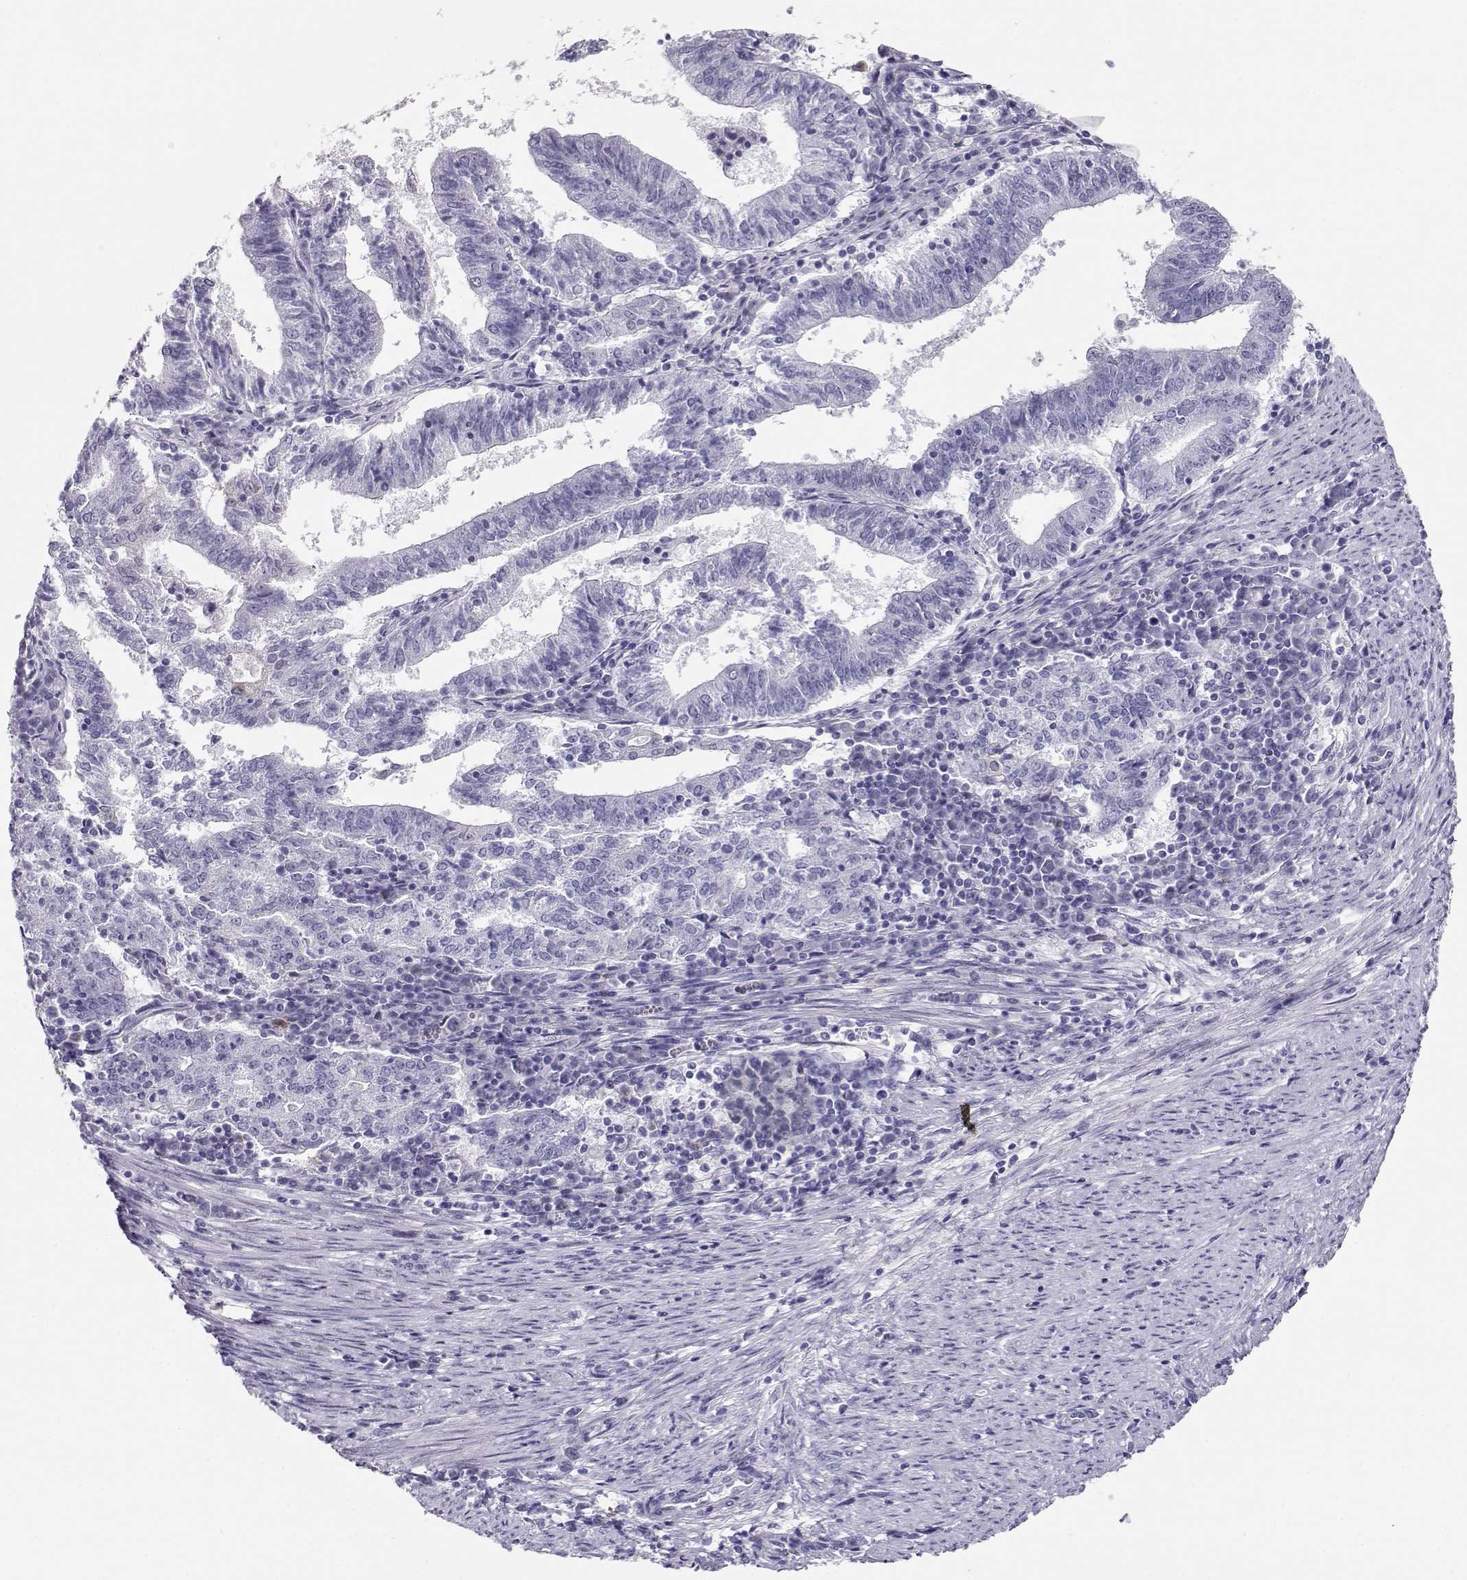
{"staining": {"intensity": "negative", "quantity": "none", "location": "none"}, "tissue": "endometrial cancer", "cell_type": "Tumor cells", "image_type": "cancer", "snomed": [{"axis": "morphology", "description": "Adenocarcinoma, NOS"}, {"axis": "topography", "description": "Endometrium"}], "caption": "This image is of adenocarcinoma (endometrial) stained with IHC to label a protein in brown with the nuclei are counter-stained blue. There is no expression in tumor cells.", "gene": "CRX", "patient": {"sex": "female", "age": 82}}